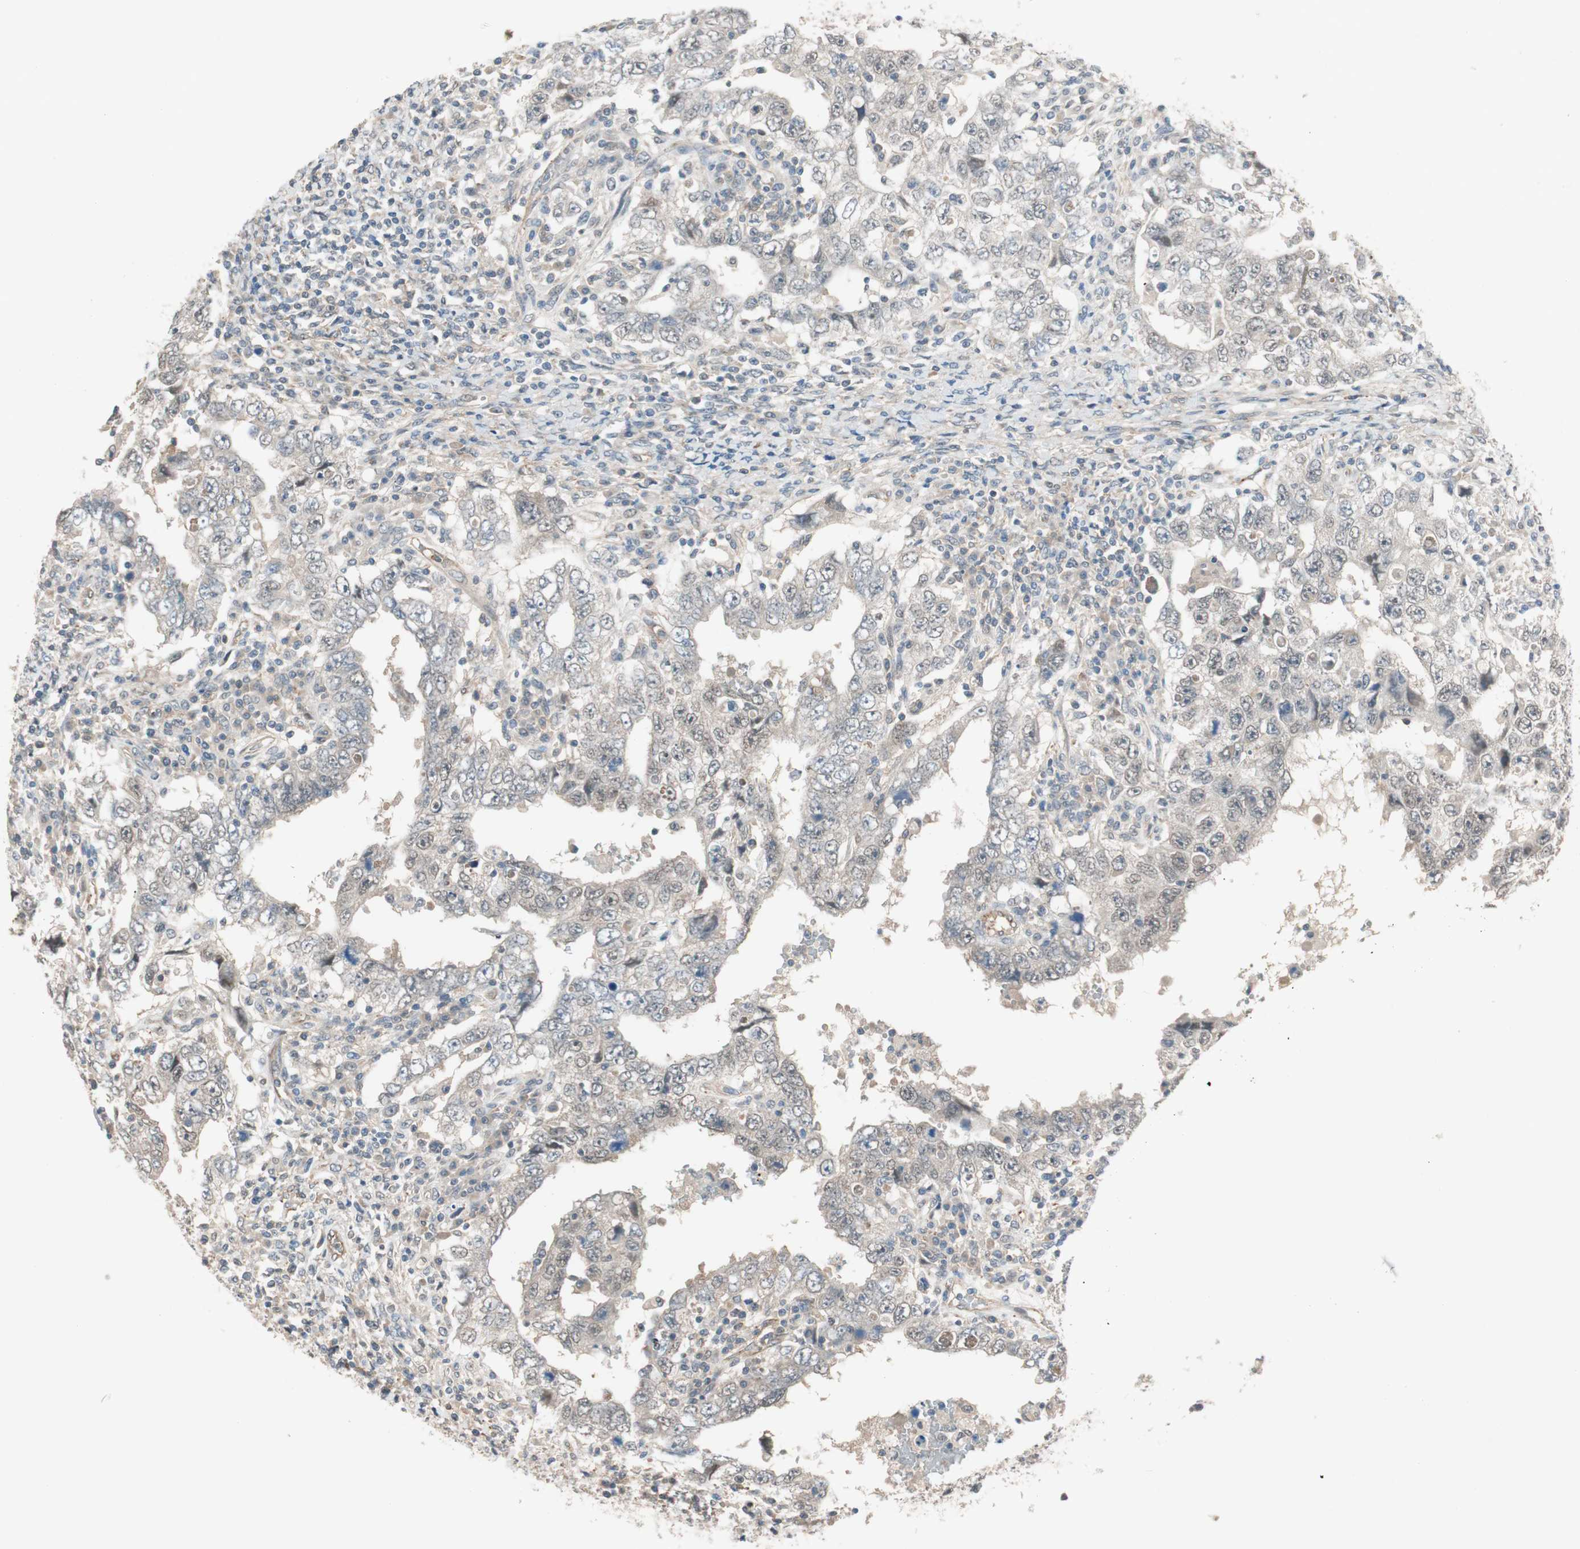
{"staining": {"intensity": "weak", "quantity": "<25%", "location": "cytoplasmic/membranous,nuclear"}, "tissue": "testis cancer", "cell_type": "Tumor cells", "image_type": "cancer", "snomed": [{"axis": "morphology", "description": "Carcinoma, Embryonal, NOS"}, {"axis": "topography", "description": "Testis"}], "caption": "Tumor cells show no significant staining in embryonal carcinoma (testis). (DAB IHC with hematoxylin counter stain).", "gene": "PSMD8", "patient": {"sex": "male", "age": 26}}